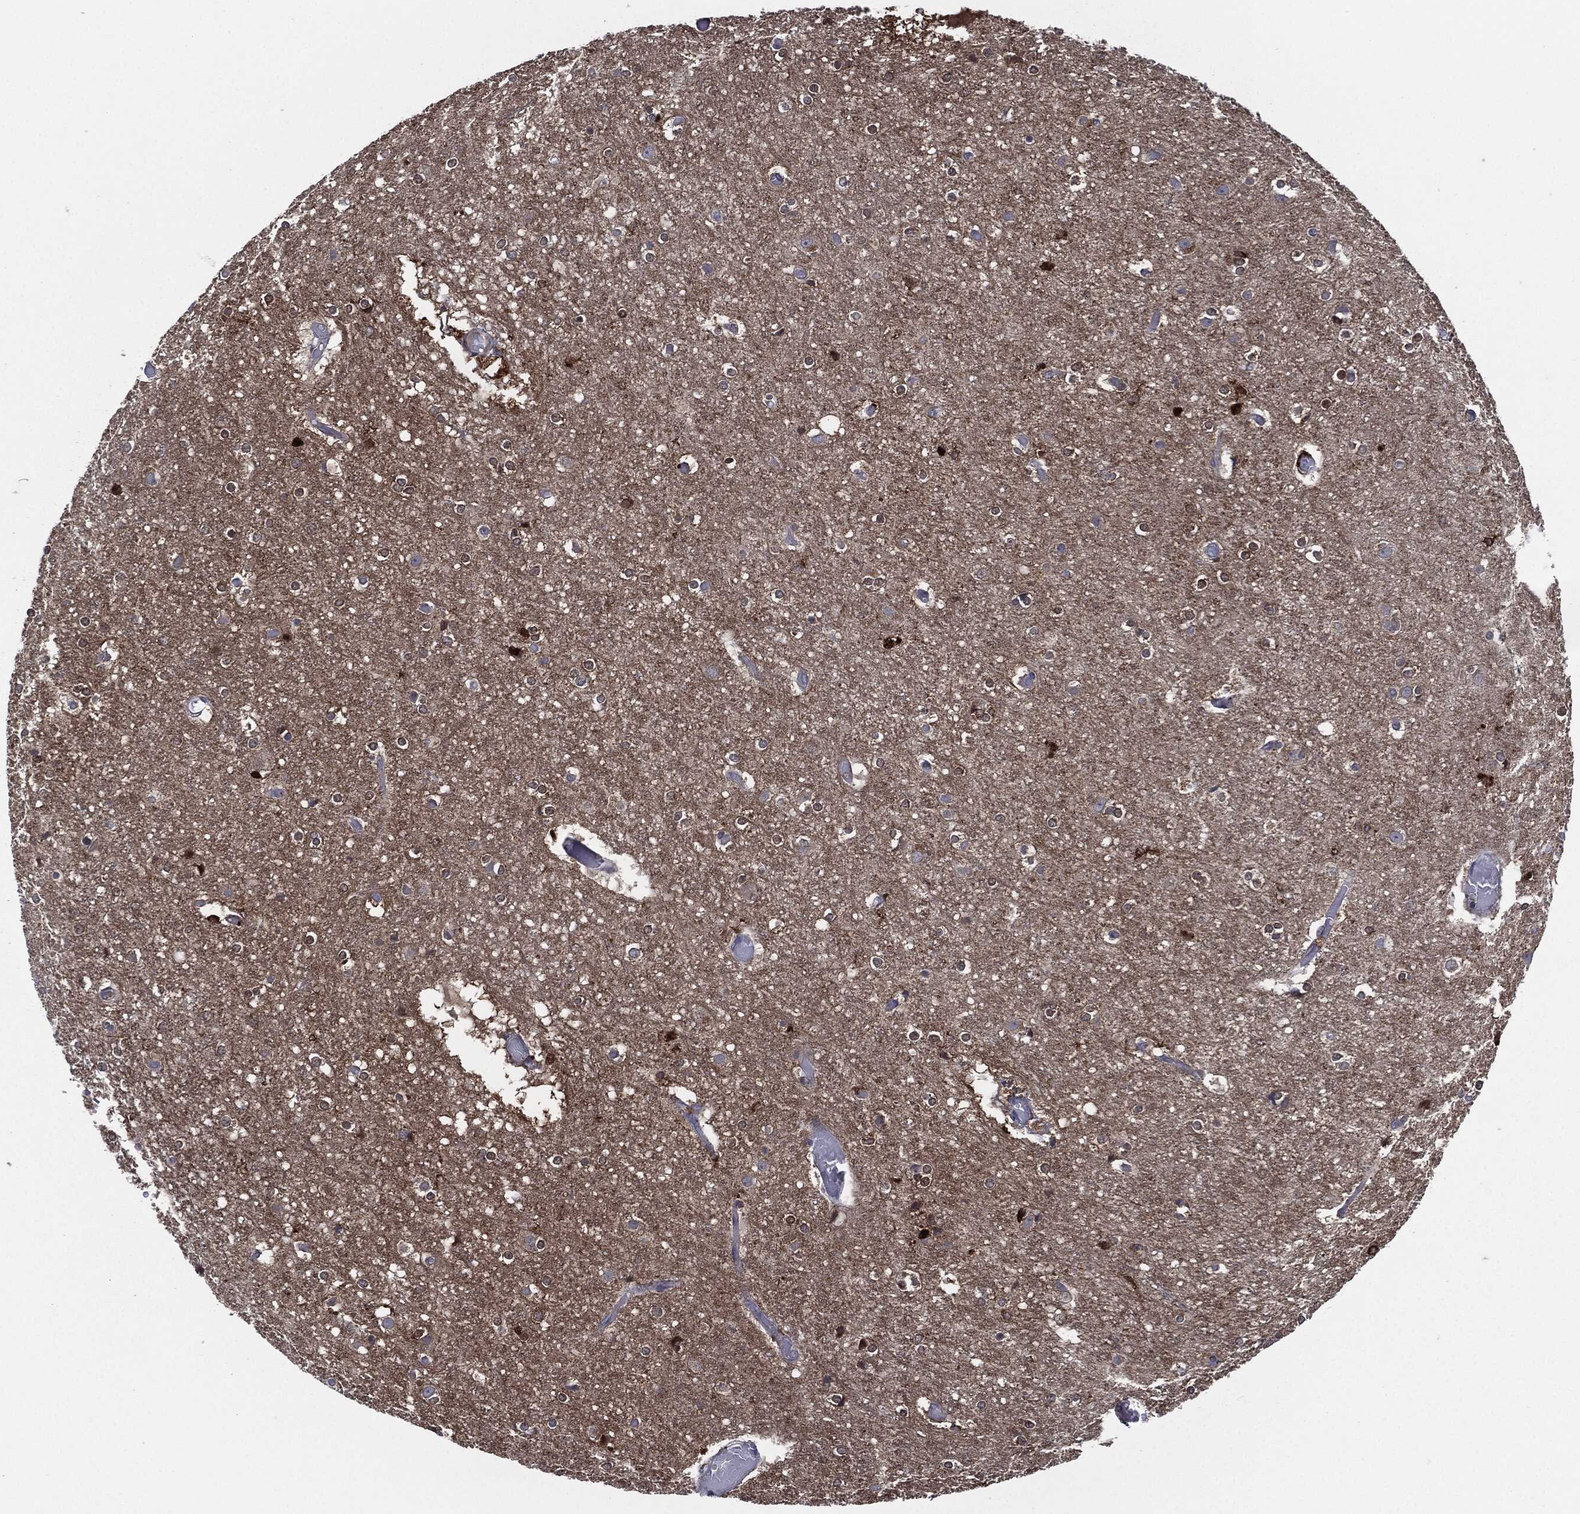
{"staining": {"intensity": "negative", "quantity": "none", "location": "none"}, "tissue": "cerebral cortex", "cell_type": "Endothelial cells", "image_type": "normal", "snomed": [{"axis": "morphology", "description": "Normal tissue, NOS"}, {"axis": "topography", "description": "Cerebral cortex"}], "caption": "Immunohistochemical staining of normal human cerebral cortex shows no significant positivity in endothelial cells.", "gene": "TMEM11", "patient": {"sex": "female", "age": 52}}